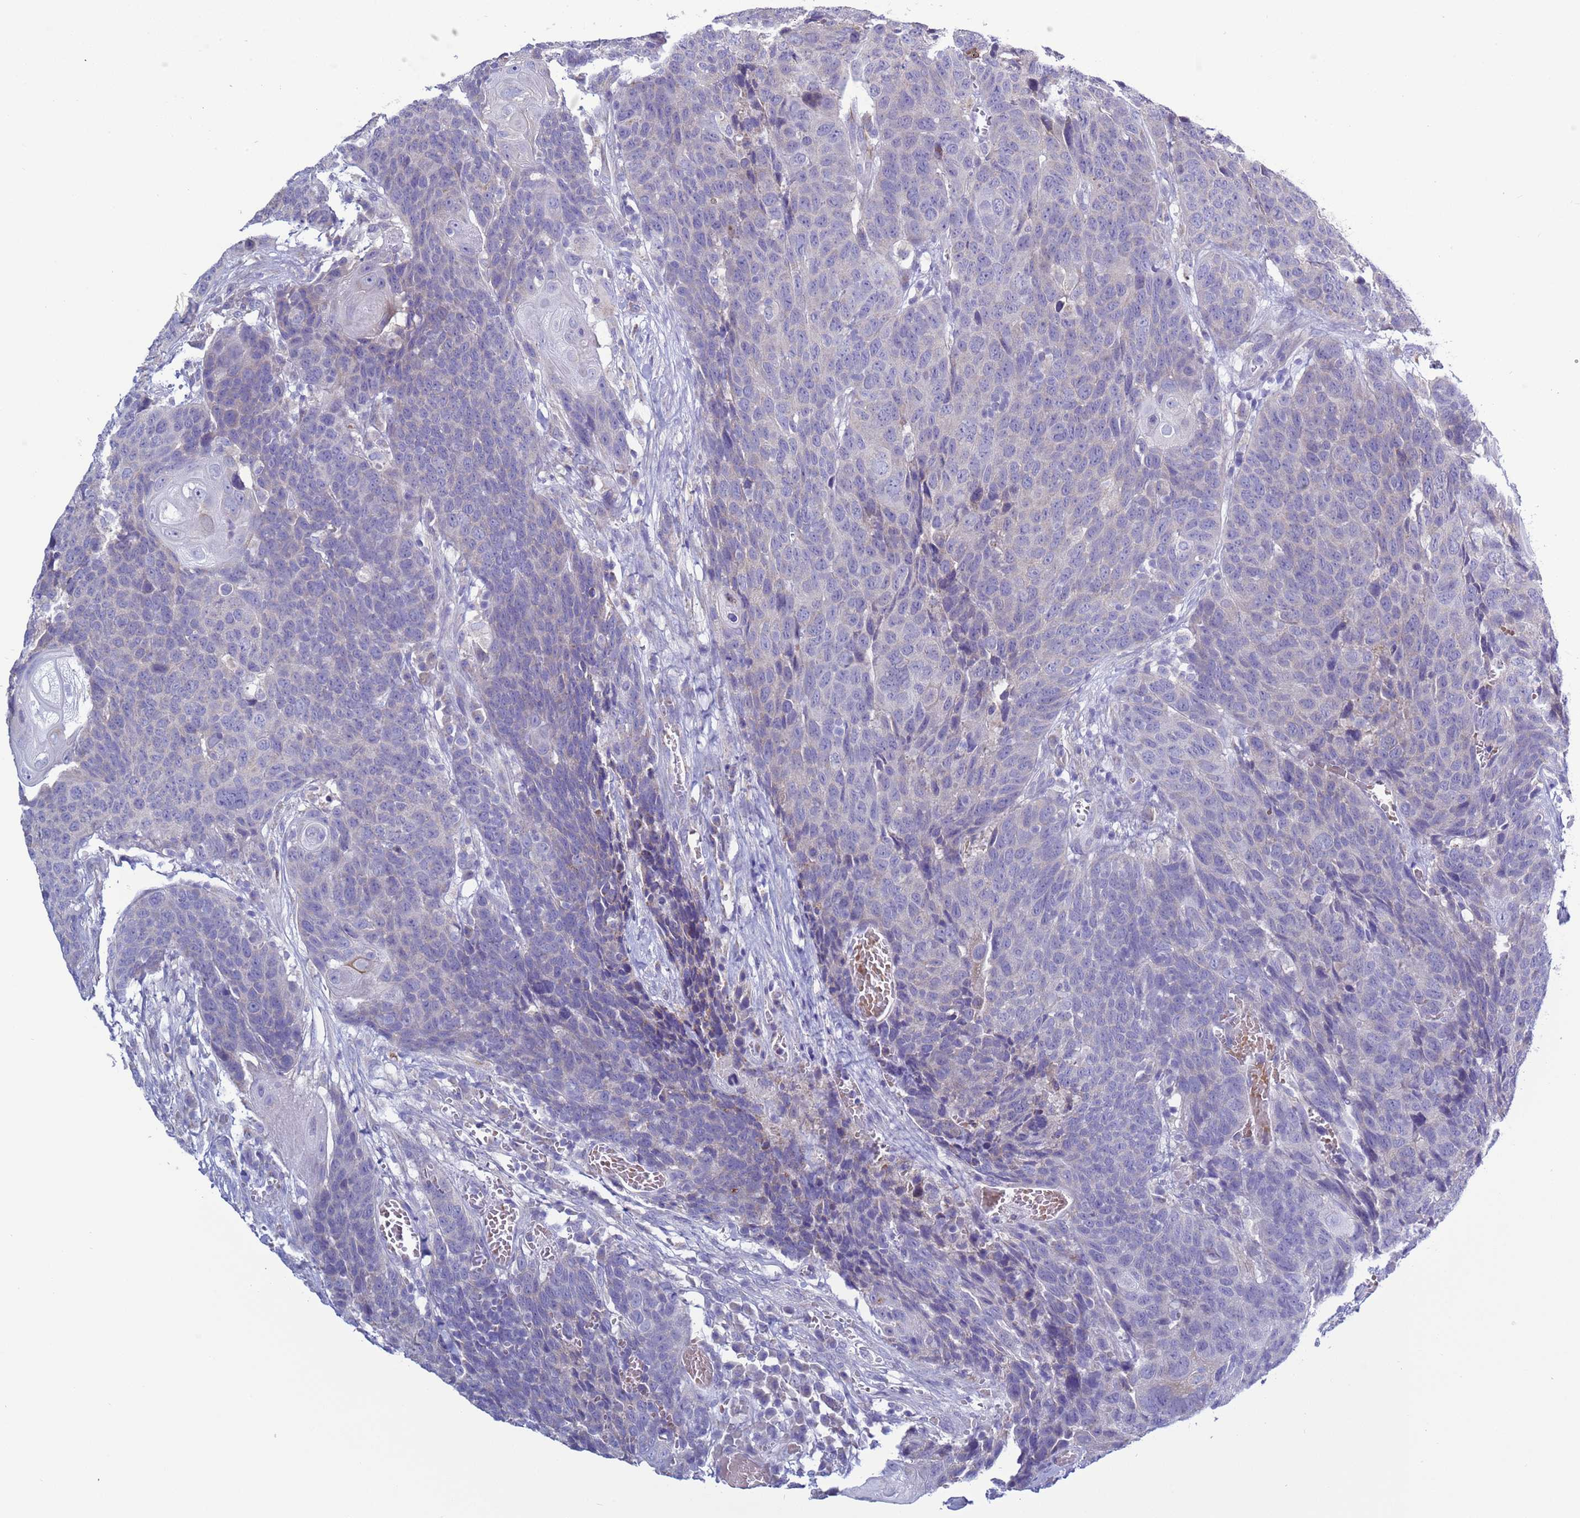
{"staining": {"intensity": "negative", "quantity": "none", "location": "none"}, "tissue": "head and neck cancer", "cell_type": "Tumor cells", "image_type": "cancer", "snomed": [{"axis": "morphology", "description": "Squamous cell carcinoma, NOS"}, {"axis": "topography", "description": "Head-Neck"}], "caption": "This is an IHC micrograph of human head and neck squamous cell carcinoma. There is no staining in tumor cells.", "gene": "ABHD17B", "patient": {"sex": "male", "age": 66}}